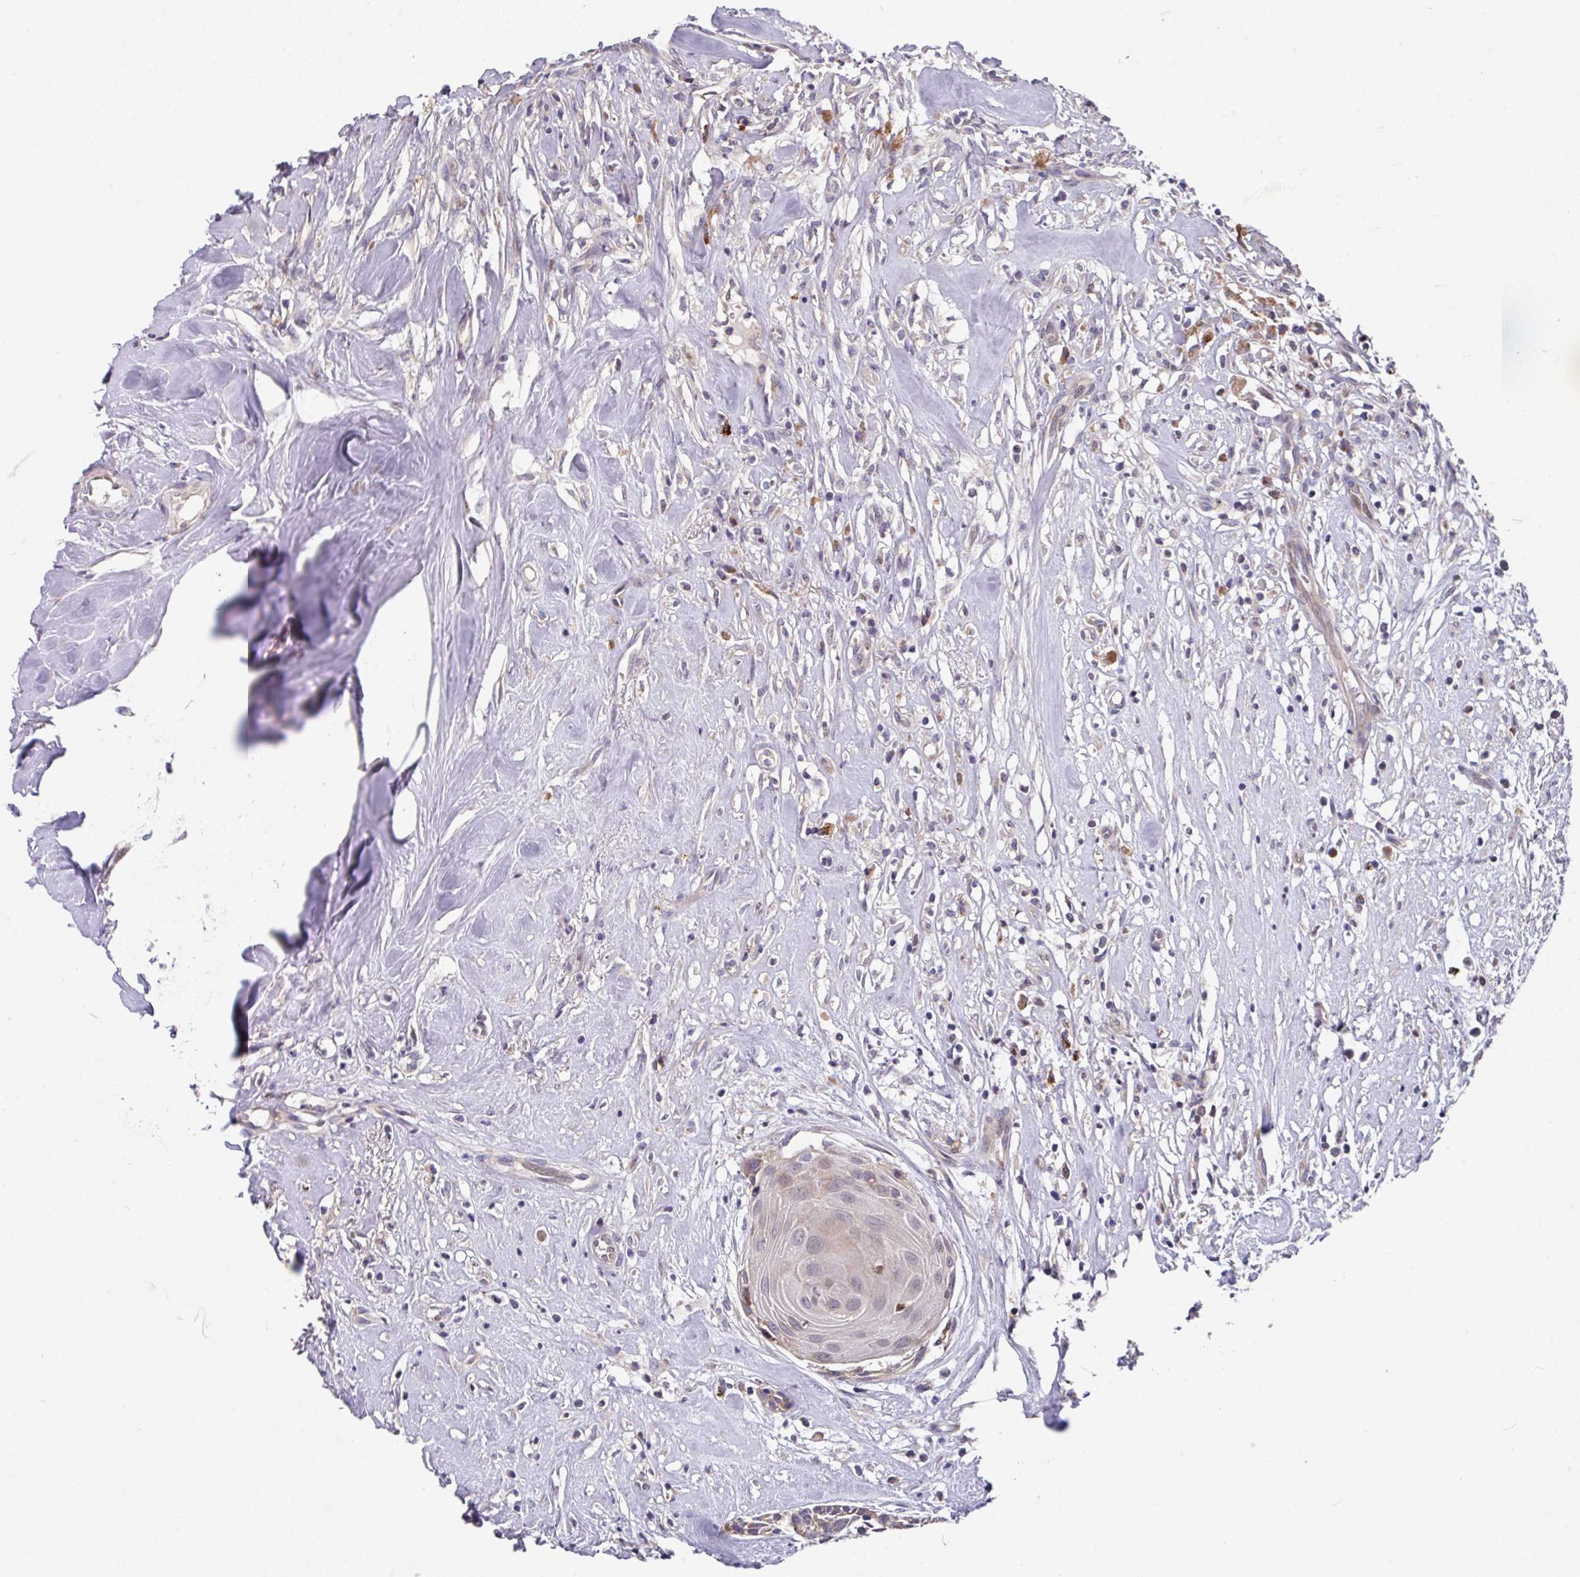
{"staining": {"intensity": "moderate", "quantity": "<25%", "location": "cytoplasmic/membranous"}, "tissue": "head and neck cancer", "cell_type": "Tumor cells", "image_type": "cancer", "snomed": [{"axis": "morphology", "description": "Adenocarcinoma, NOS"}, {"axis": "topography", "description": "Subcutis"}, {"axis": "topography", "description": "Head-Neck"}], "caption": "DAB immunohistochemical staining of human head and neck cancer (adenocarcinoma) reveals moderate cytoplasmic/membranous protein staining in about <25% of tumor cells.", "gene": "EIF4B", "patient": {"sex": "female", "age": 73}}